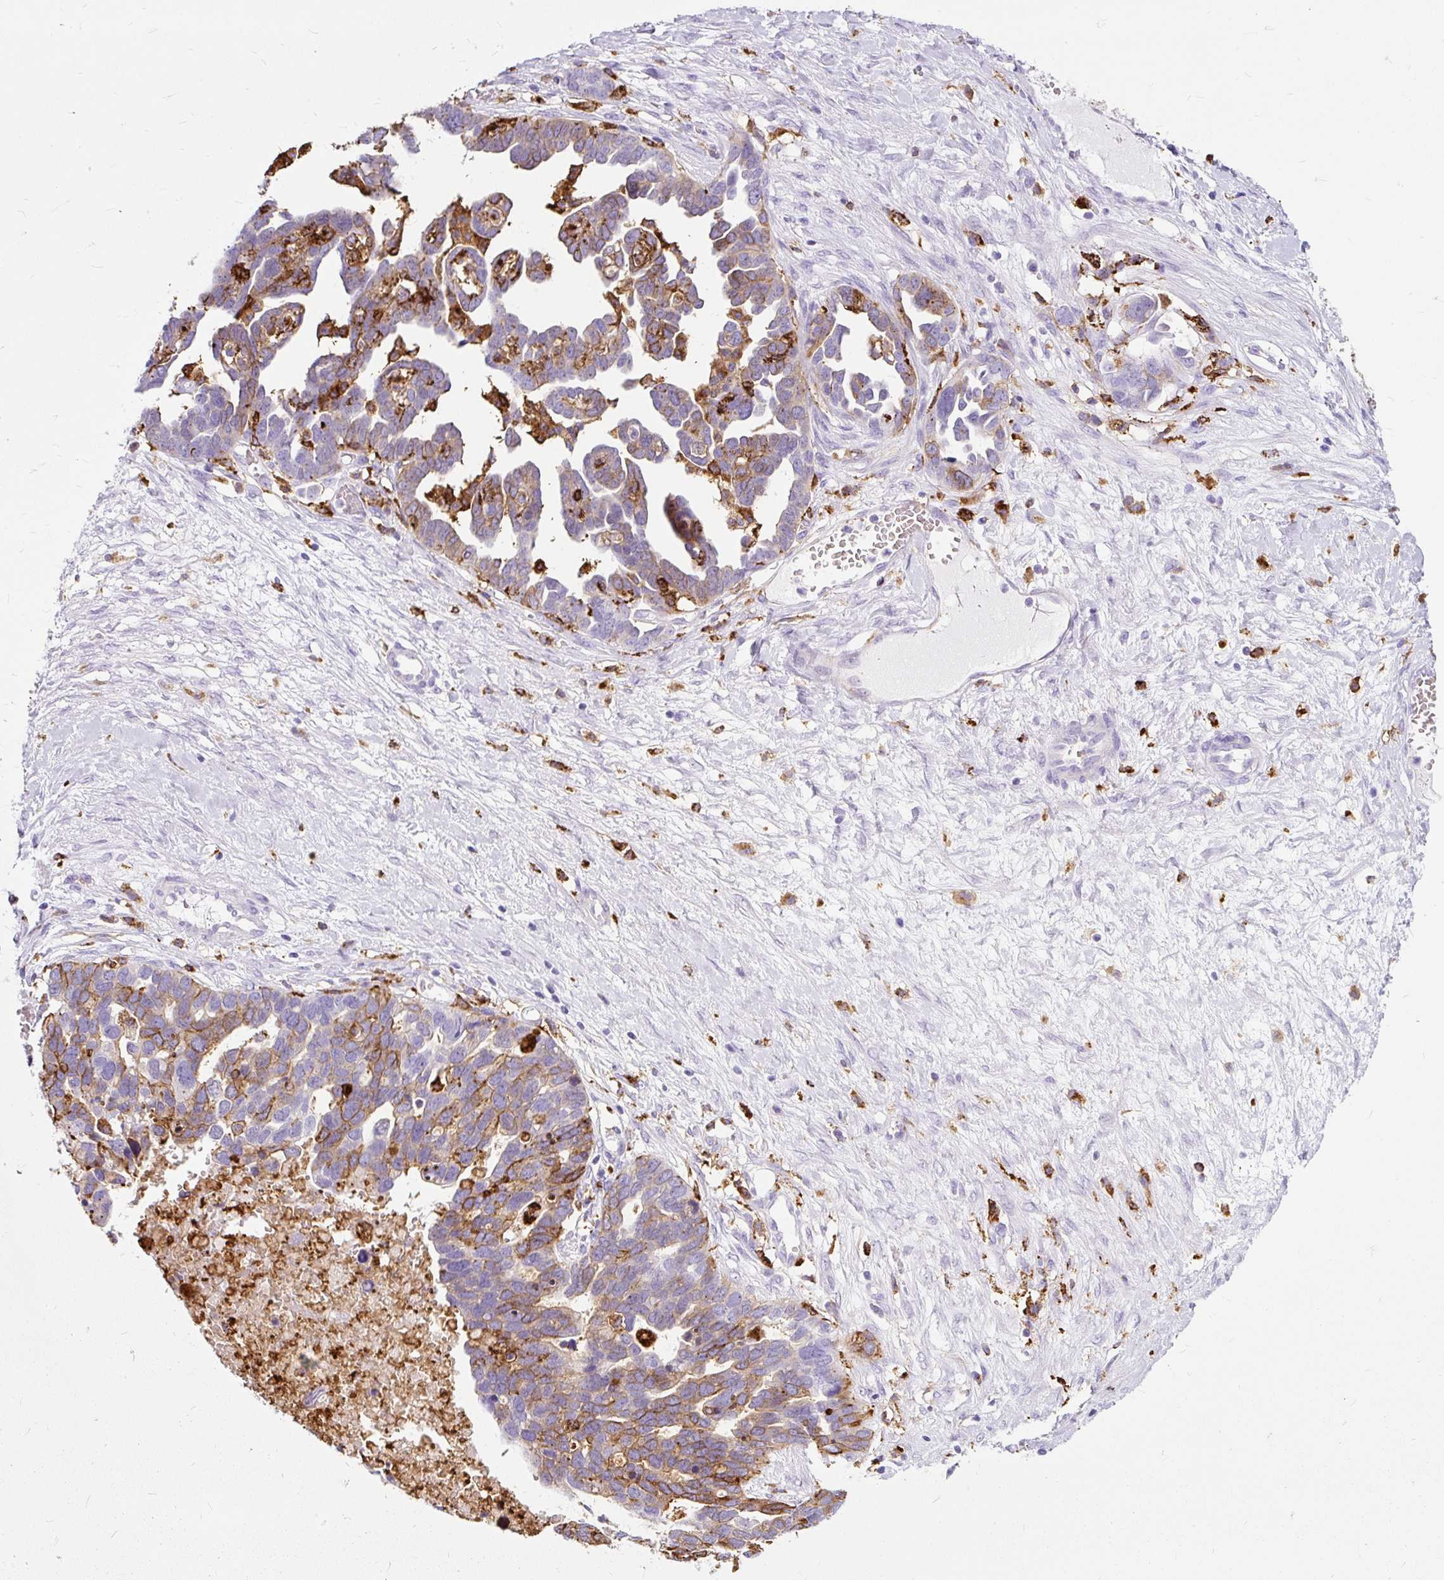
{"staining": {"intensity": "moderate", "quantity": "25%-75%", "location": "cytoplasmic/membranous"}, "tissue": "ovarian cancer", "cell_type": "Tumor cells", "image_type": "cancer", "snomed": [{"axis": "morphology", "description": "Cystadenocarcinoma, serous, NOS"}, {"axis": "topography", "description": "Ovary"}], "caption": "Immunohistochemical staining of human ovarian serous cystadenocarcinoma displays medium levels of moderate cytoplasmic/membranous protein positivity in approximately 25%-75% of tumor cells. The protein of interest is stained brown, and the nuclei are stained in blue (DAB IHC with brightfield microscopy, high magnification).", "gene": "HLA-DRA", "patient": {"sex": "female", "age": 54}}